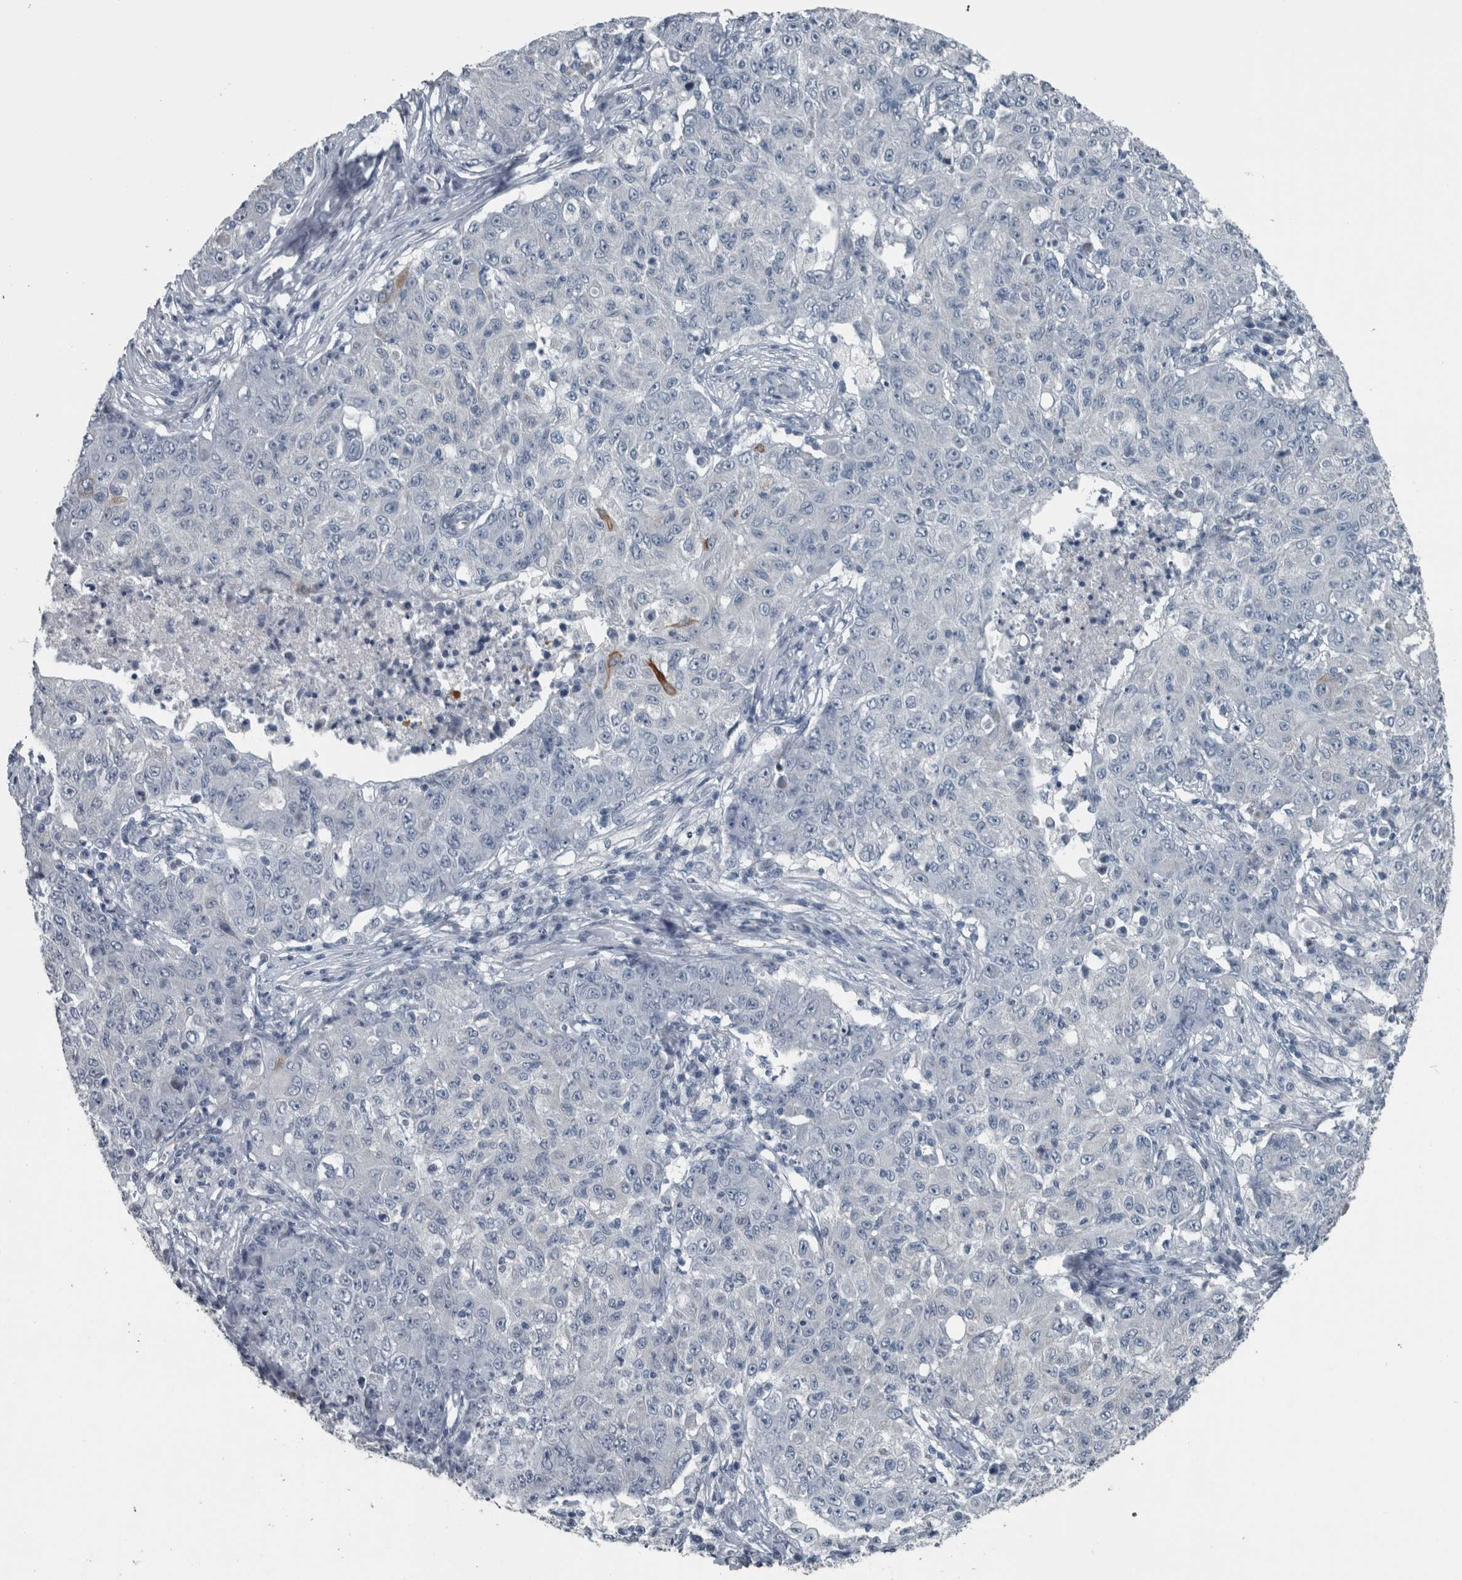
{"staining": {"intensity": "negative", "quantity": "none", "location": "none"}, "tissue": "ovarian cancer", "cell_type": "Tumor cells", "image_type": "cancer", "snomed": [{"axis": "morphology", "description": "Carcinoma, endometroid"}, {"axis": "topography", "description": "Ovary"}], "caption": "An IHC micrograph of ovarian cancer (endometroid carcinoma) is shown. There is no staining in tumor cells of ovarian cancer (endometroid carcinoma).", "gene": "KRT20", "patient": {"sex": "female", "age": 42}}